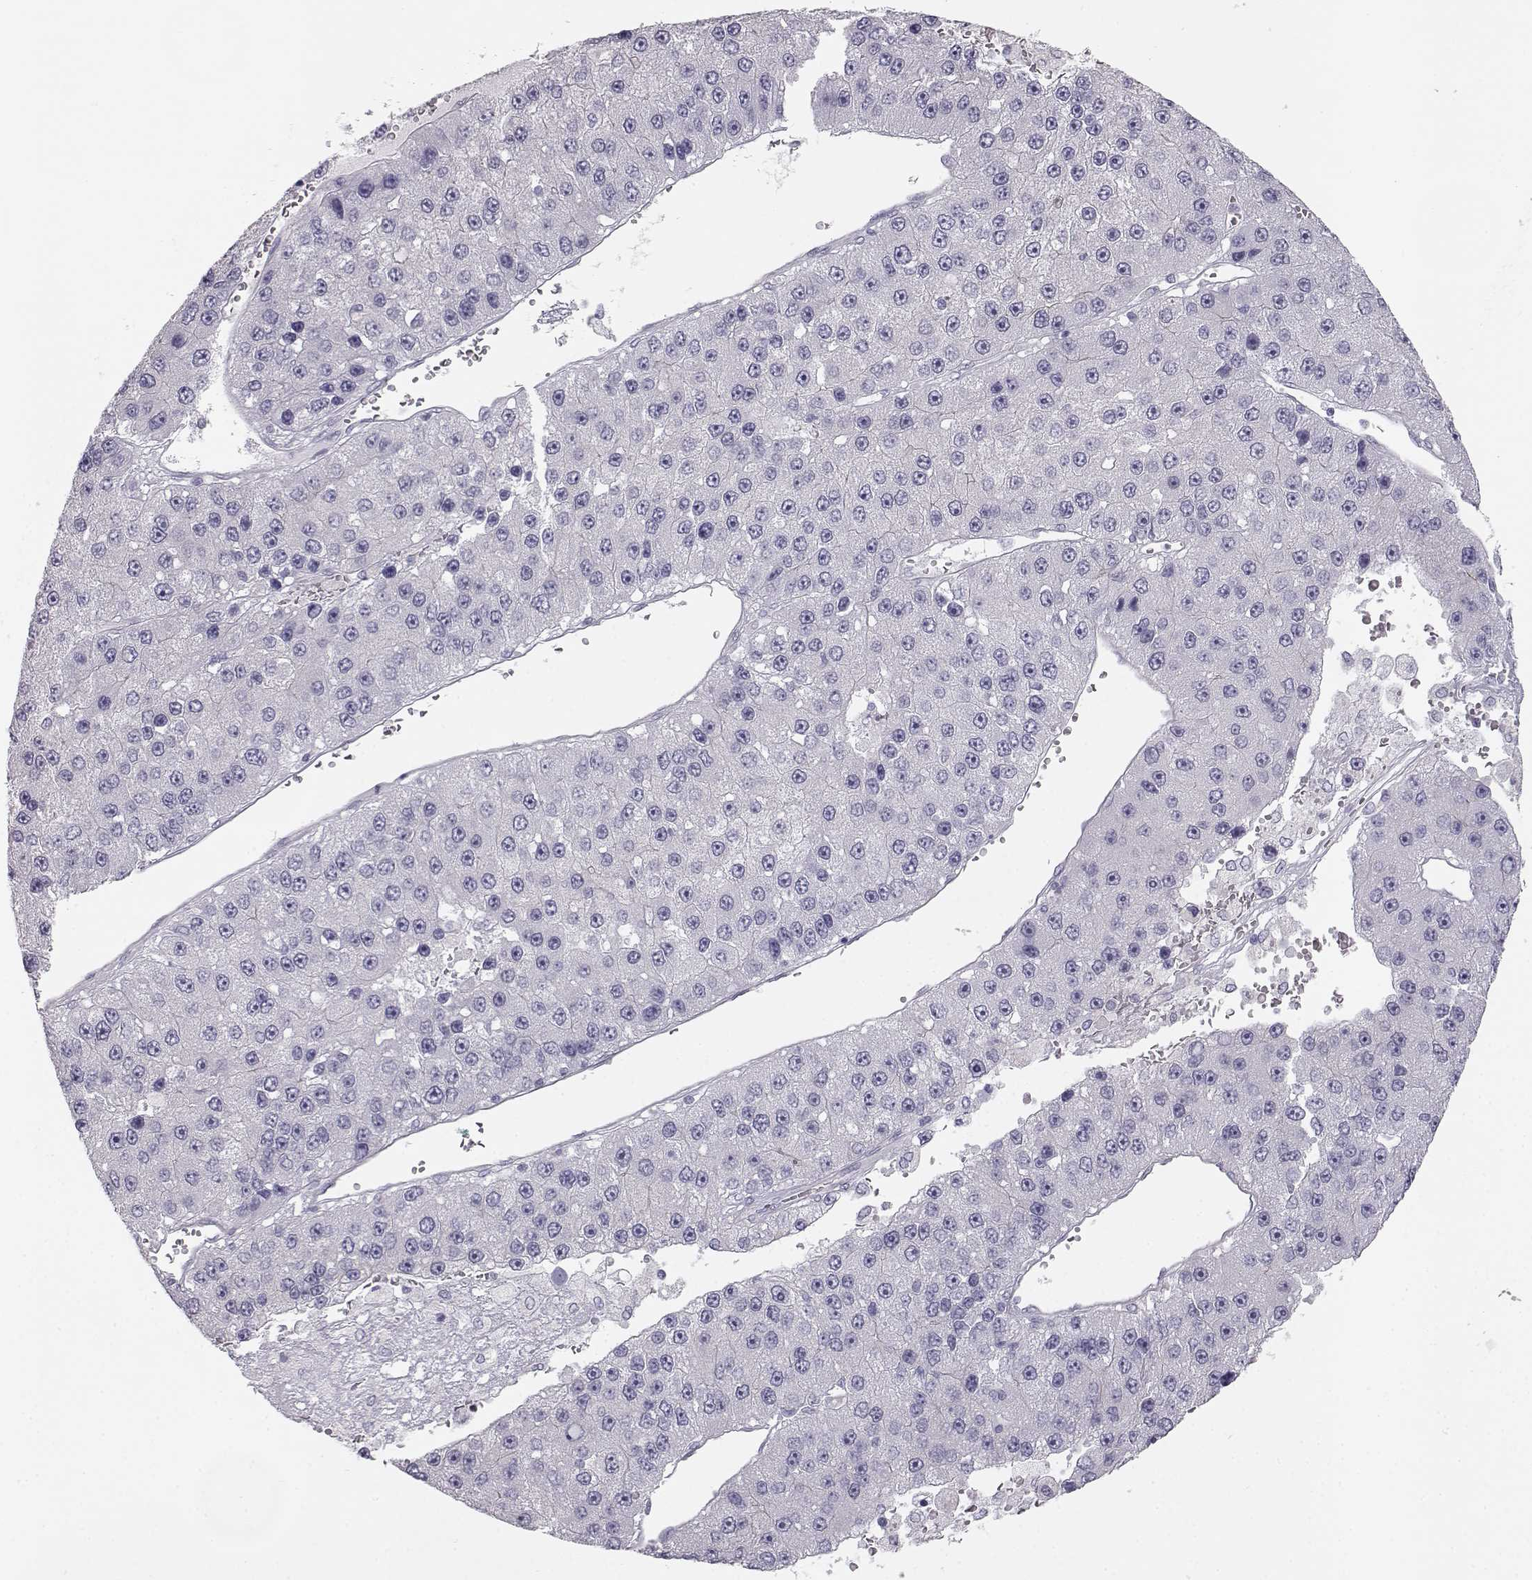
{"staining": {"intensity": "negative", "quantity": "none", "location": "none"}, "tissue": "liver cancer", "cell_type": "Tumor cells", "image_type": "cancer", "snomed": [{"axis": "morphology", "description": "Carcinoma, Hepatocellular, NOS"}, {"axis": "topography", "description": "Liver"}], "caption": "This is an immunohistochemistry image of liver cancer (hepatocellular carcinoma). There is no staining in tumor cells.", "gene": "MYCBPAP", "patient": {"sex": "female", "age": 73}}